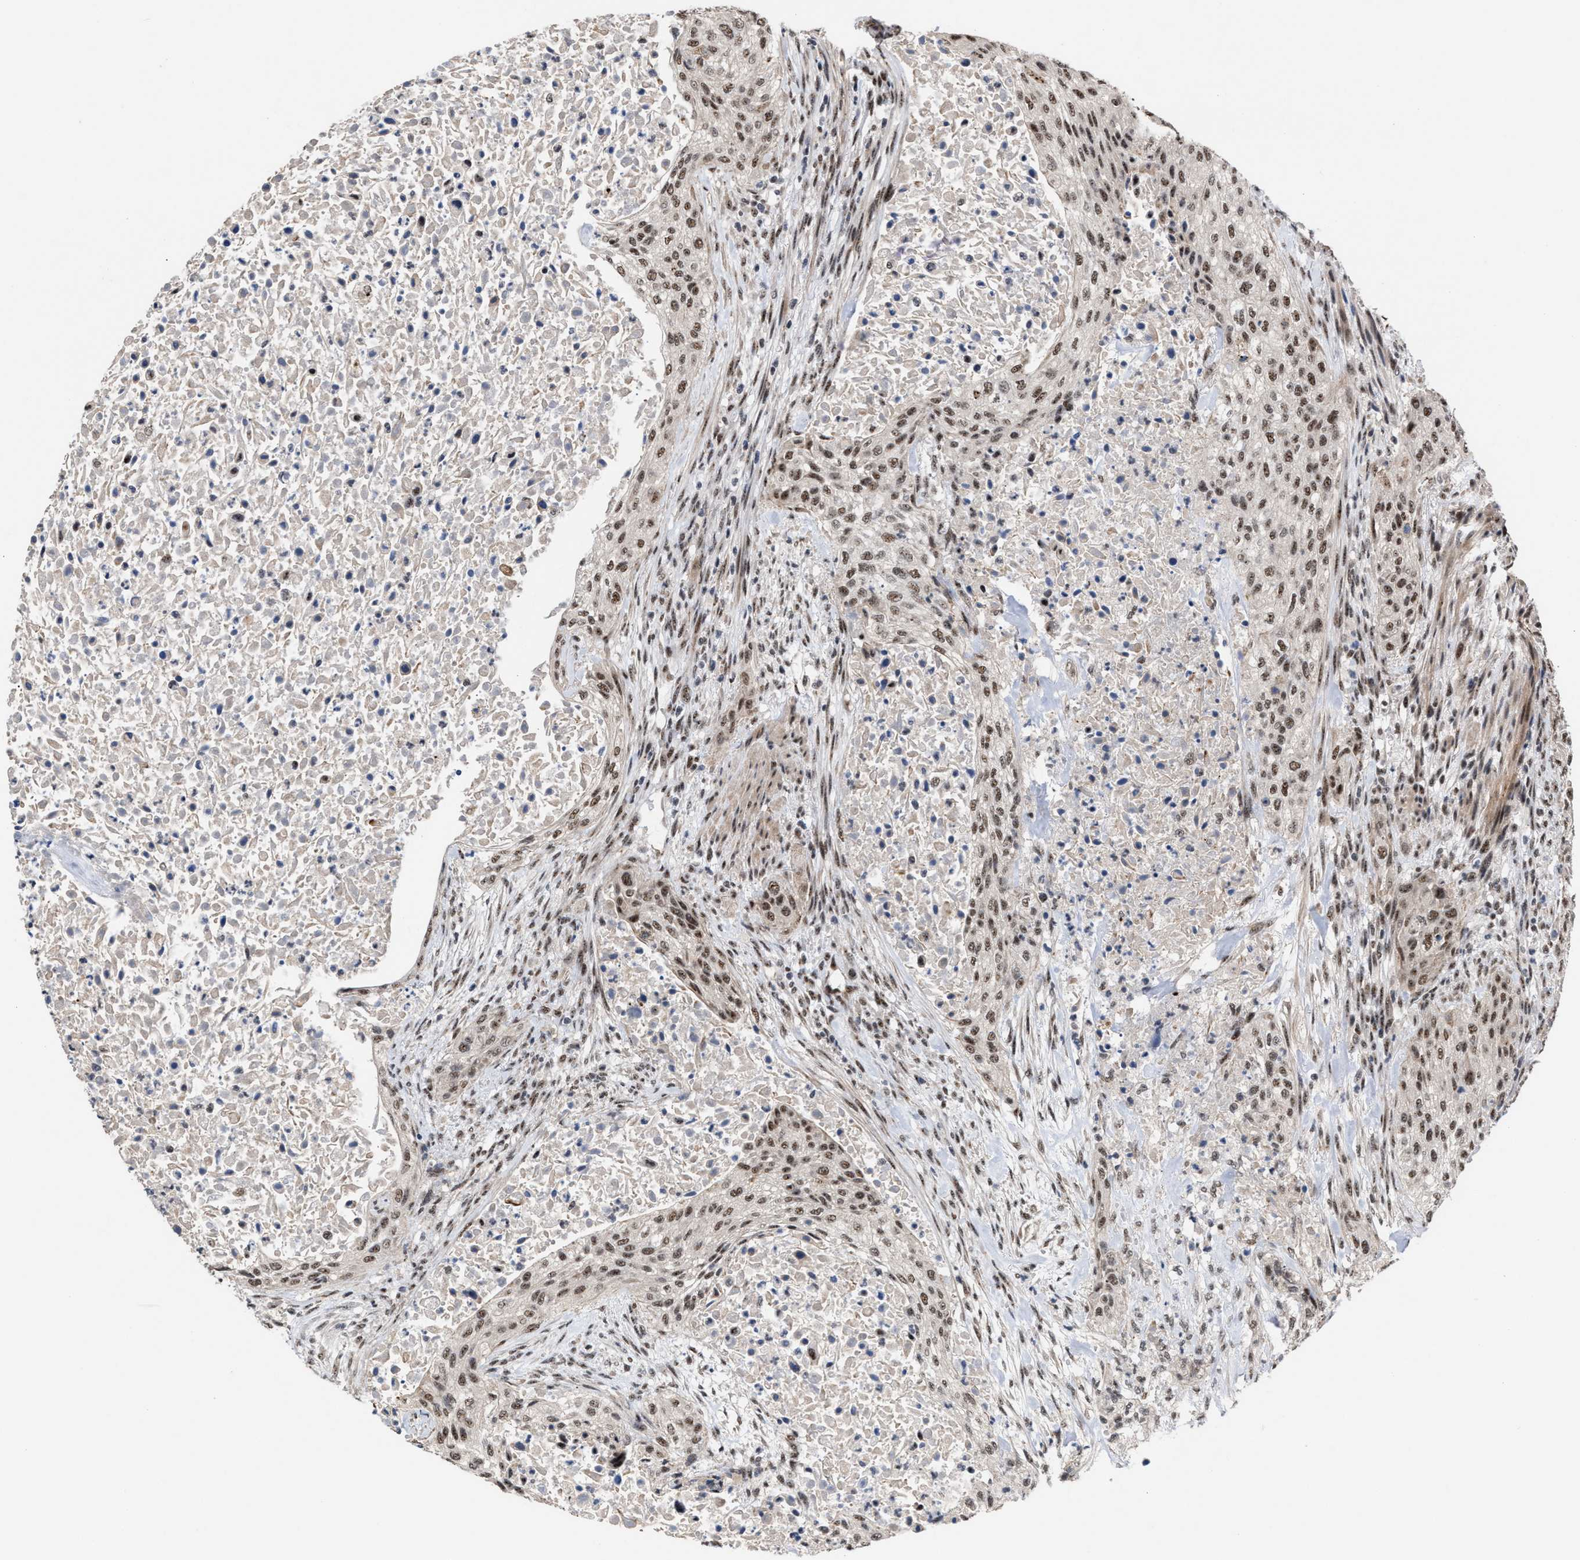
{"staining": {"intensity": "moderate", "quantity": ">75%", "location": "nuclear"}, "tissue": "urothelial cancer", "cell_type": "Tumor cells", "image_type": "cancer", "snomed": [{"axis": "morphology", "description": "Urothelial carcinoma, Low grade"}, {"axis": "morphology", "description": "Urothelial carcinoma, High grade"}, {"axis": "topography", "description": "Urinary bladder"}], "caption": "Urothelial cancer stained for a protein demonstrates moderate nuclear positivity in tumor cells.", "gene": "EIF4A3", "patient": {"sex": "male", "age": 35}}